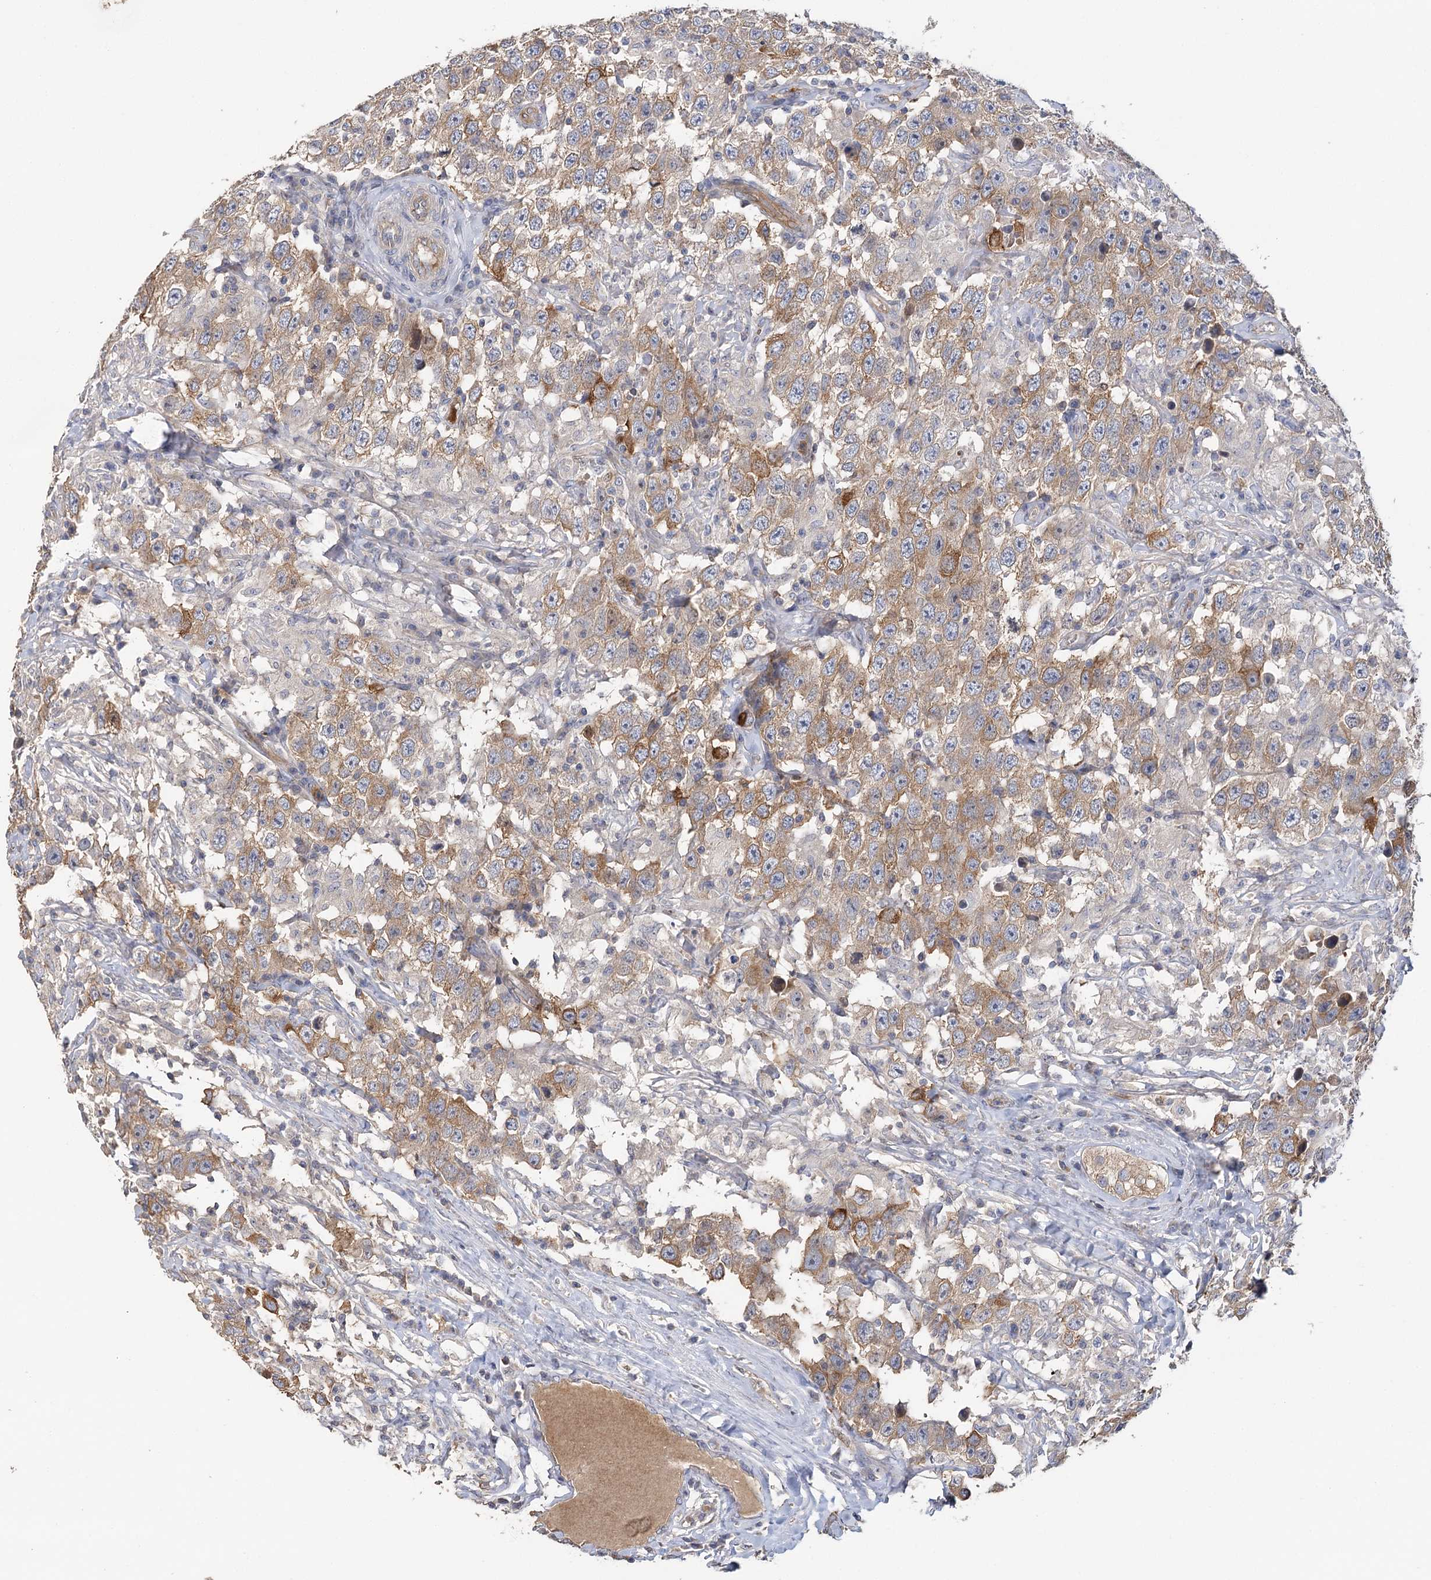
{"staining": {"intensity": "moderate", "quantity": ">75%", "location": "cytoplasmic/membranous"}, "tissue": "testis cancer", "cell_type": "Tumor cells", "image_type": "cancer", "snomed": [{"axis": "morphology", "description": "Seminoma, NOS"}, {"axis": "topography", "description": "Testis"}], "caption": "The image exhibits a brown stain indicating the presence of a protein in the cytoplasmic/membranous of tumor cells in testis cancer. (Stains: DAB in brown, nuclei in blue, Microscopy: brightfield microscopy at high magnification).", "gene": "EPB41L5", "patient": {"sex": "male", "age": 41}}